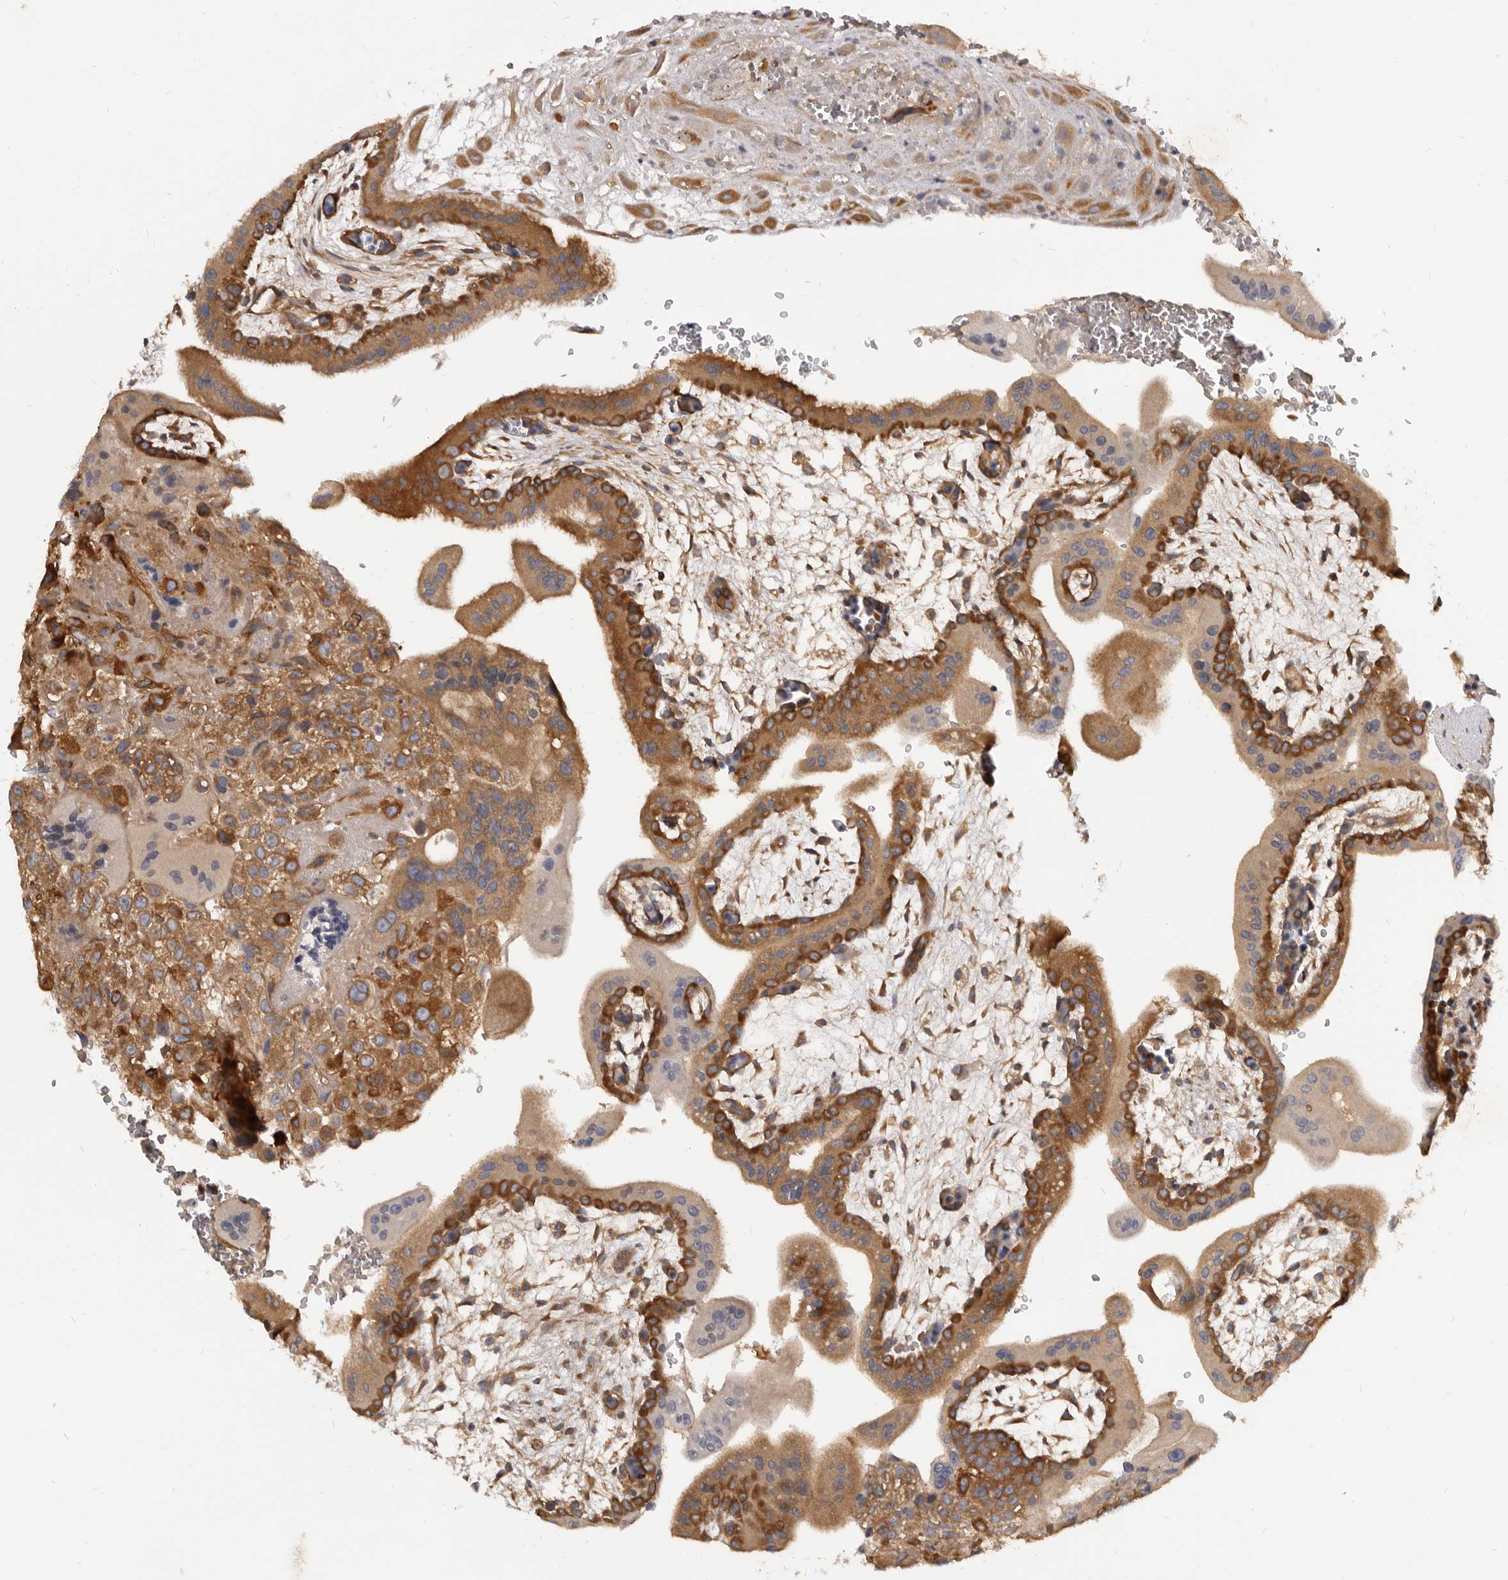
{"staining": {"intensity": "strong", "quantity": ">75%", "location": "cytoplasmic/membranous"}, "tissue": "placenta", "cell_type": "Decidual cells", "image_type": "normal", "snomed": [{"axis": "morphology", "description": "Normal tissue, NOS"}, {"axis": "topography", "description": "Placenta"}], "caption": "Protein staining reveals strong cytoplasmic/membranous positivity in about >75% of decidual cells in unremarkable placenta.", "gene": "ADAMTS20", "patient": {"sex": "female", "age": 35}}